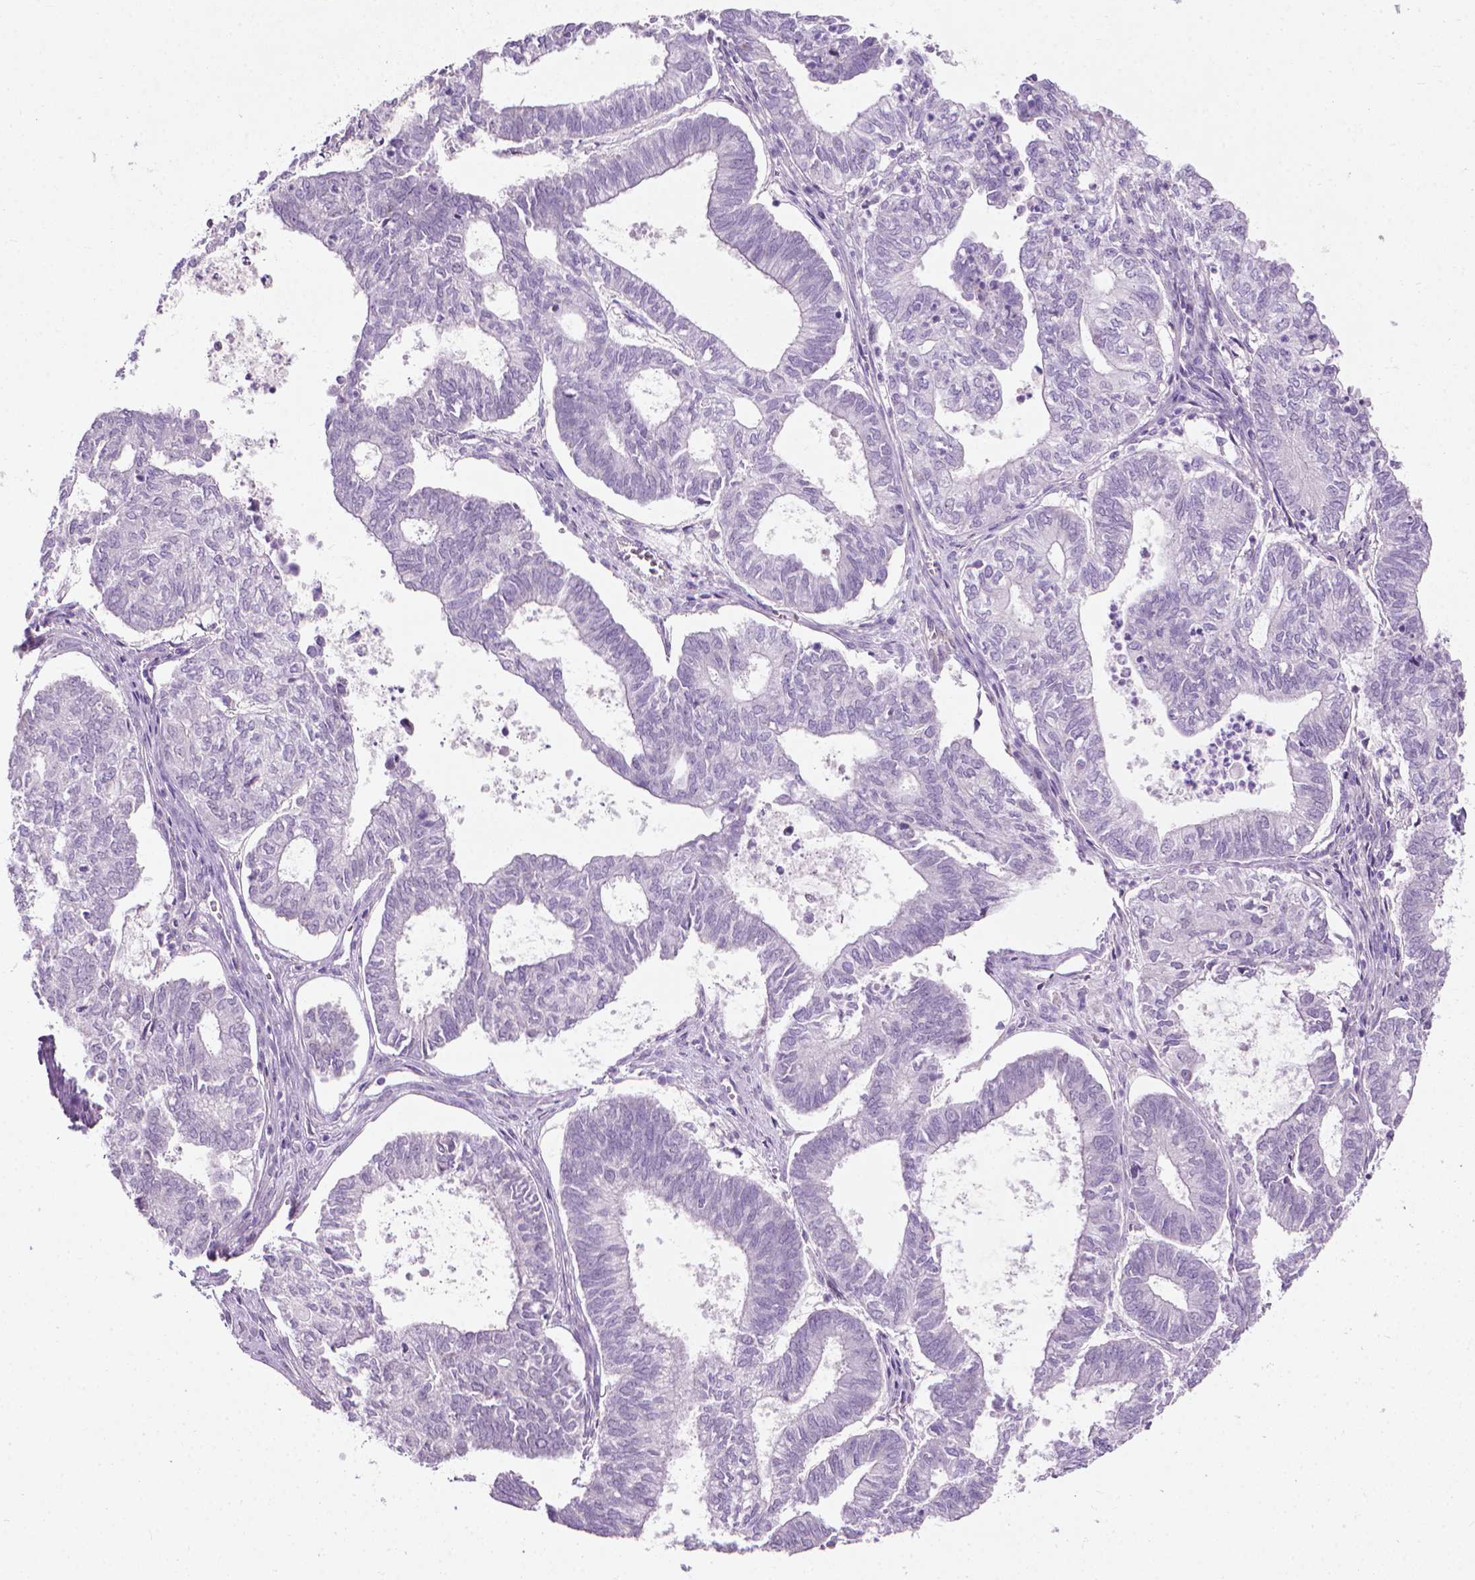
{"staining": {"intensity": "negative", "quantity": "none", "location": "none"}, "tissue": "ovarian cancer", "cell_type": "Tumor cells", "image_type": "cancer", "snomed": [{"axis": "morphology", "description": "Carcinoma, endometroid"}, {"axis": "topography", "description": "Ovary"}], "caption": "DAB immunohistochemical staining of endometroid carcinoma (ovarian) displays no significant staining in tumor cells.", "gene": "KRT73", "patient": {"sex": "female", "age": 64}}